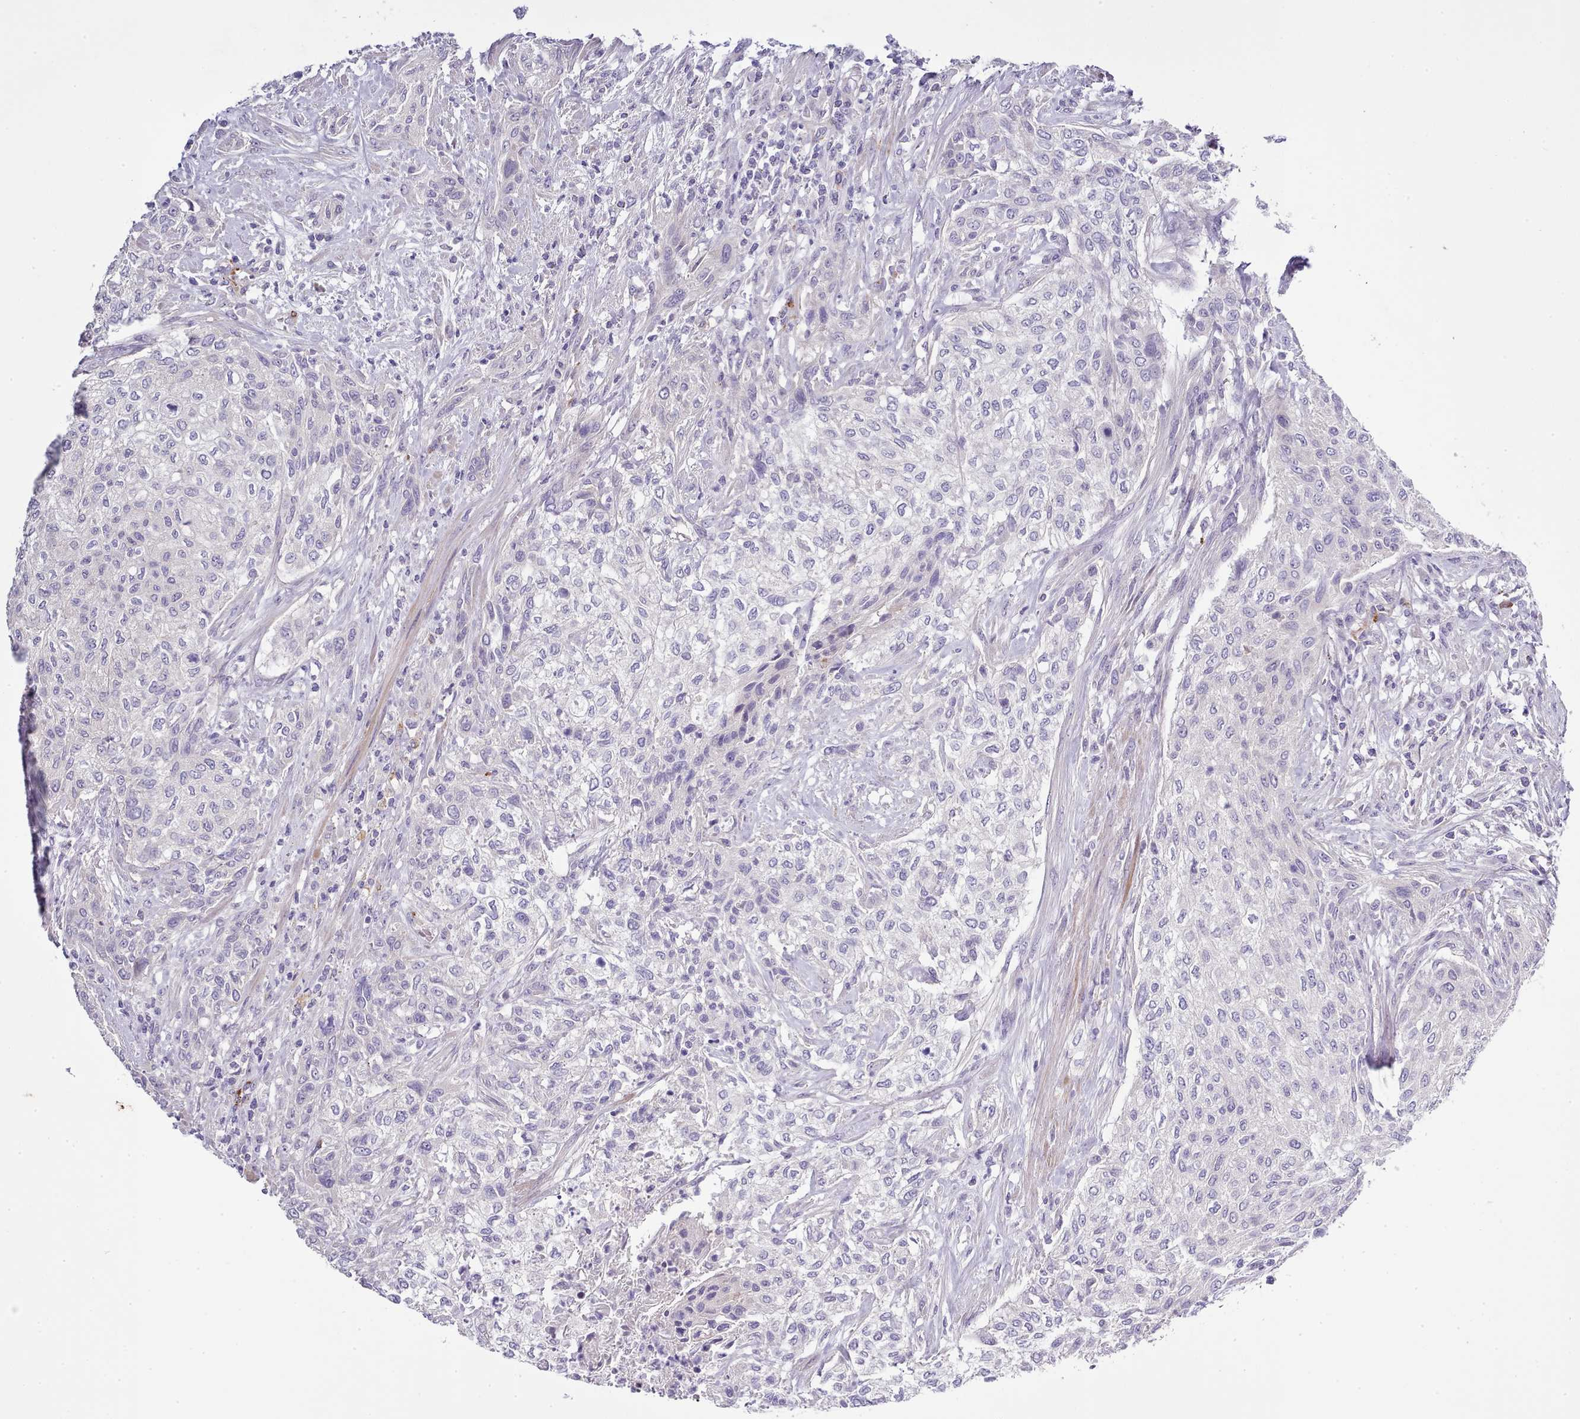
{"staining": {"intensity": "negative", "quantity": "none", "location": "none"}, "tissue": "urothelial cancer", "cell_type": "Tumor cells", "image_type": "cancer", "snomed": [{"axis": "morphology", "description": "Normal tissue, NOS"}, {"axis": "morphology", "description": "Urothelial carcinoma, NOS"}, {"axis": "topography", "description": "Urinary bladder"}, {"axis": "topography", "description": "Peripheral nerve tissue"}], "caption": "Photomicrograph shows no protein positivity in tumor cells of transitional cell carcinoma tissue.", "gene": "SETX", "patient": {"sex": "male", "age": 35}}